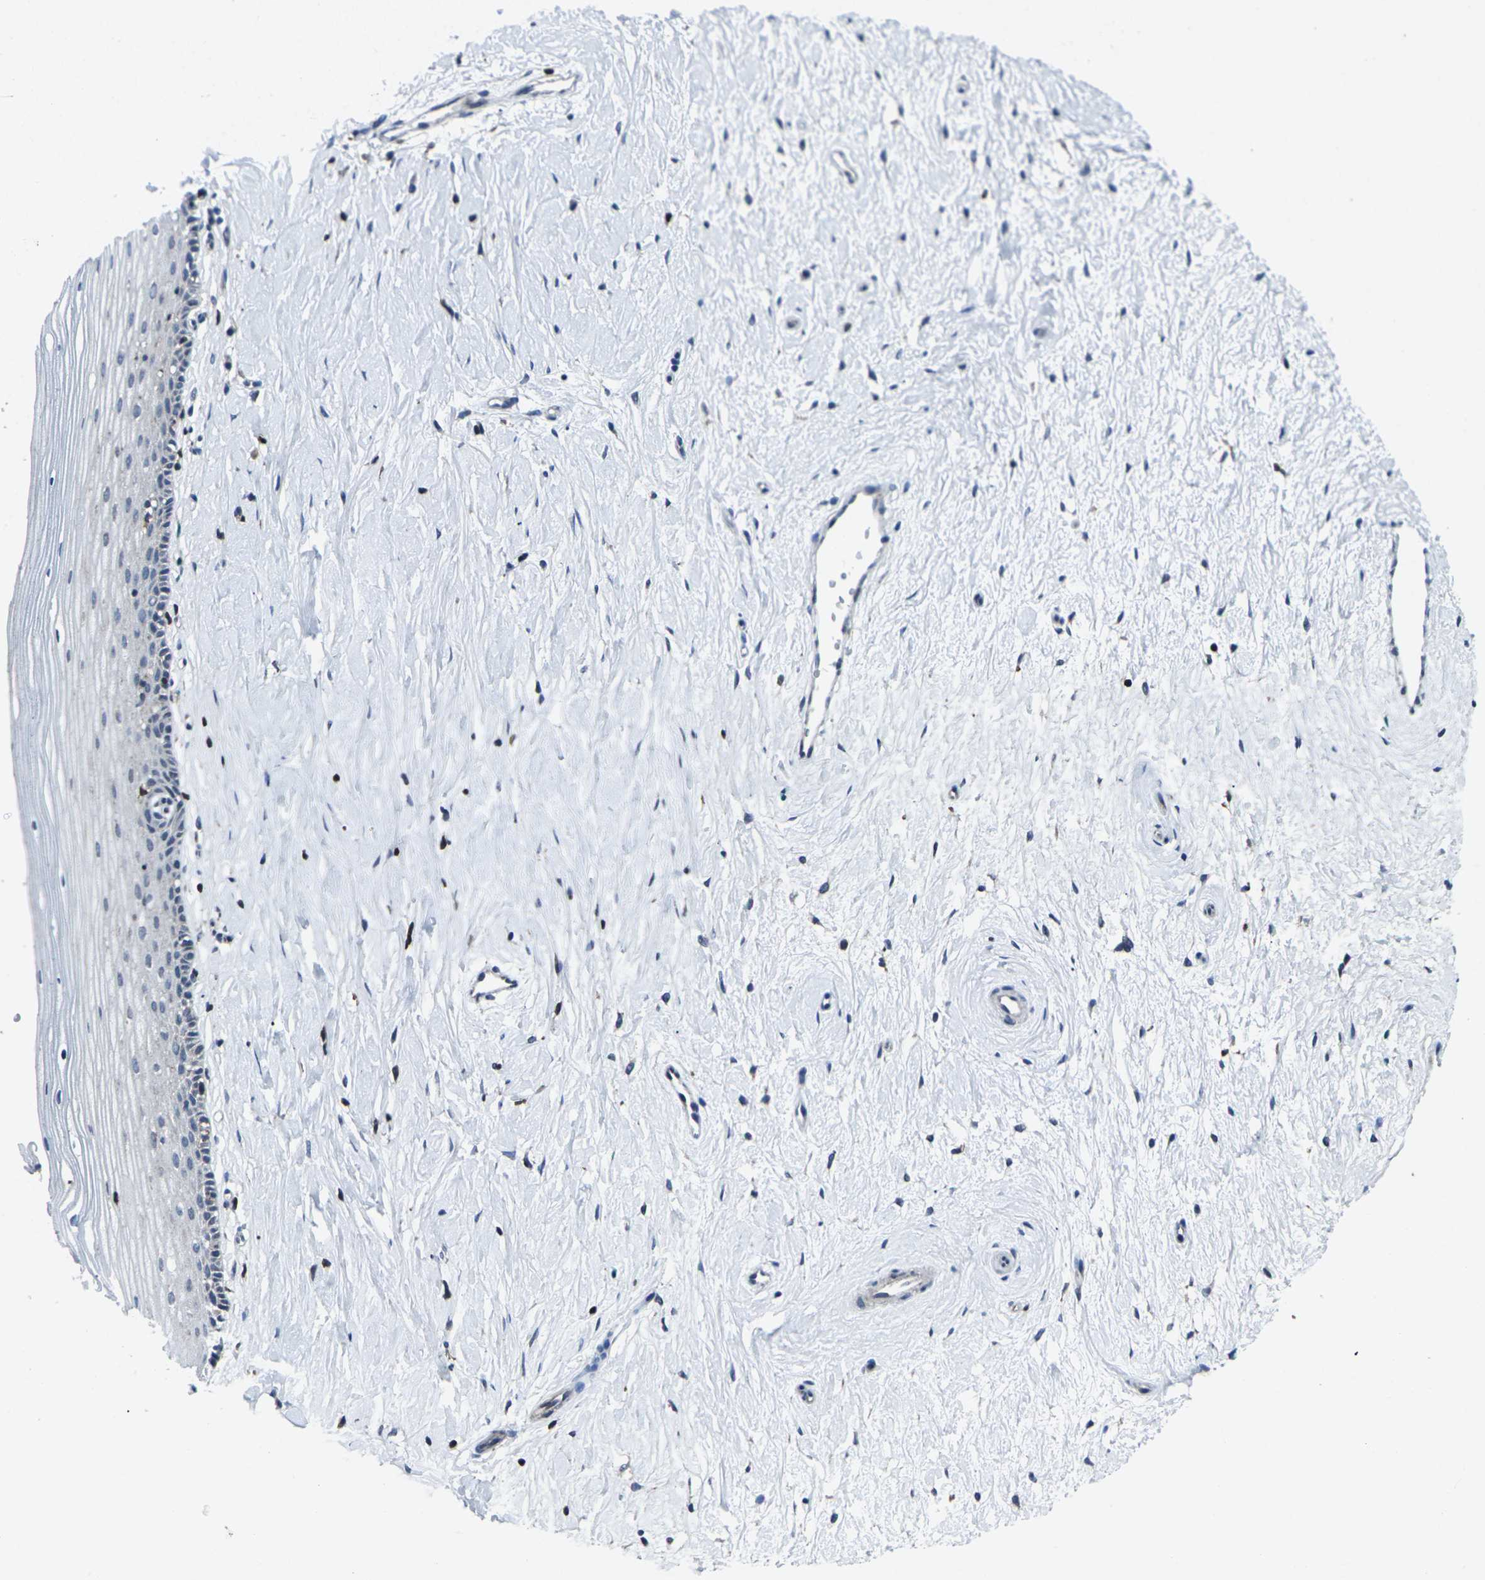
{"staining": {"intensity": "negative", "quantity": "none", "location": "none"}, "tissue": "cervix", "cell_type": "Glandular cells", "image_type": "normal", "snomed": [{"axis": "morphology", "description": "Normal tissue, NOS"}, {"axis": "topography", "description": "Cervix"}], "caption": "The micrograph reveals no significant expression in glandular cells of cervix.", "gene": "STAT4", "patient": {"sex": "female", "age": 39}}